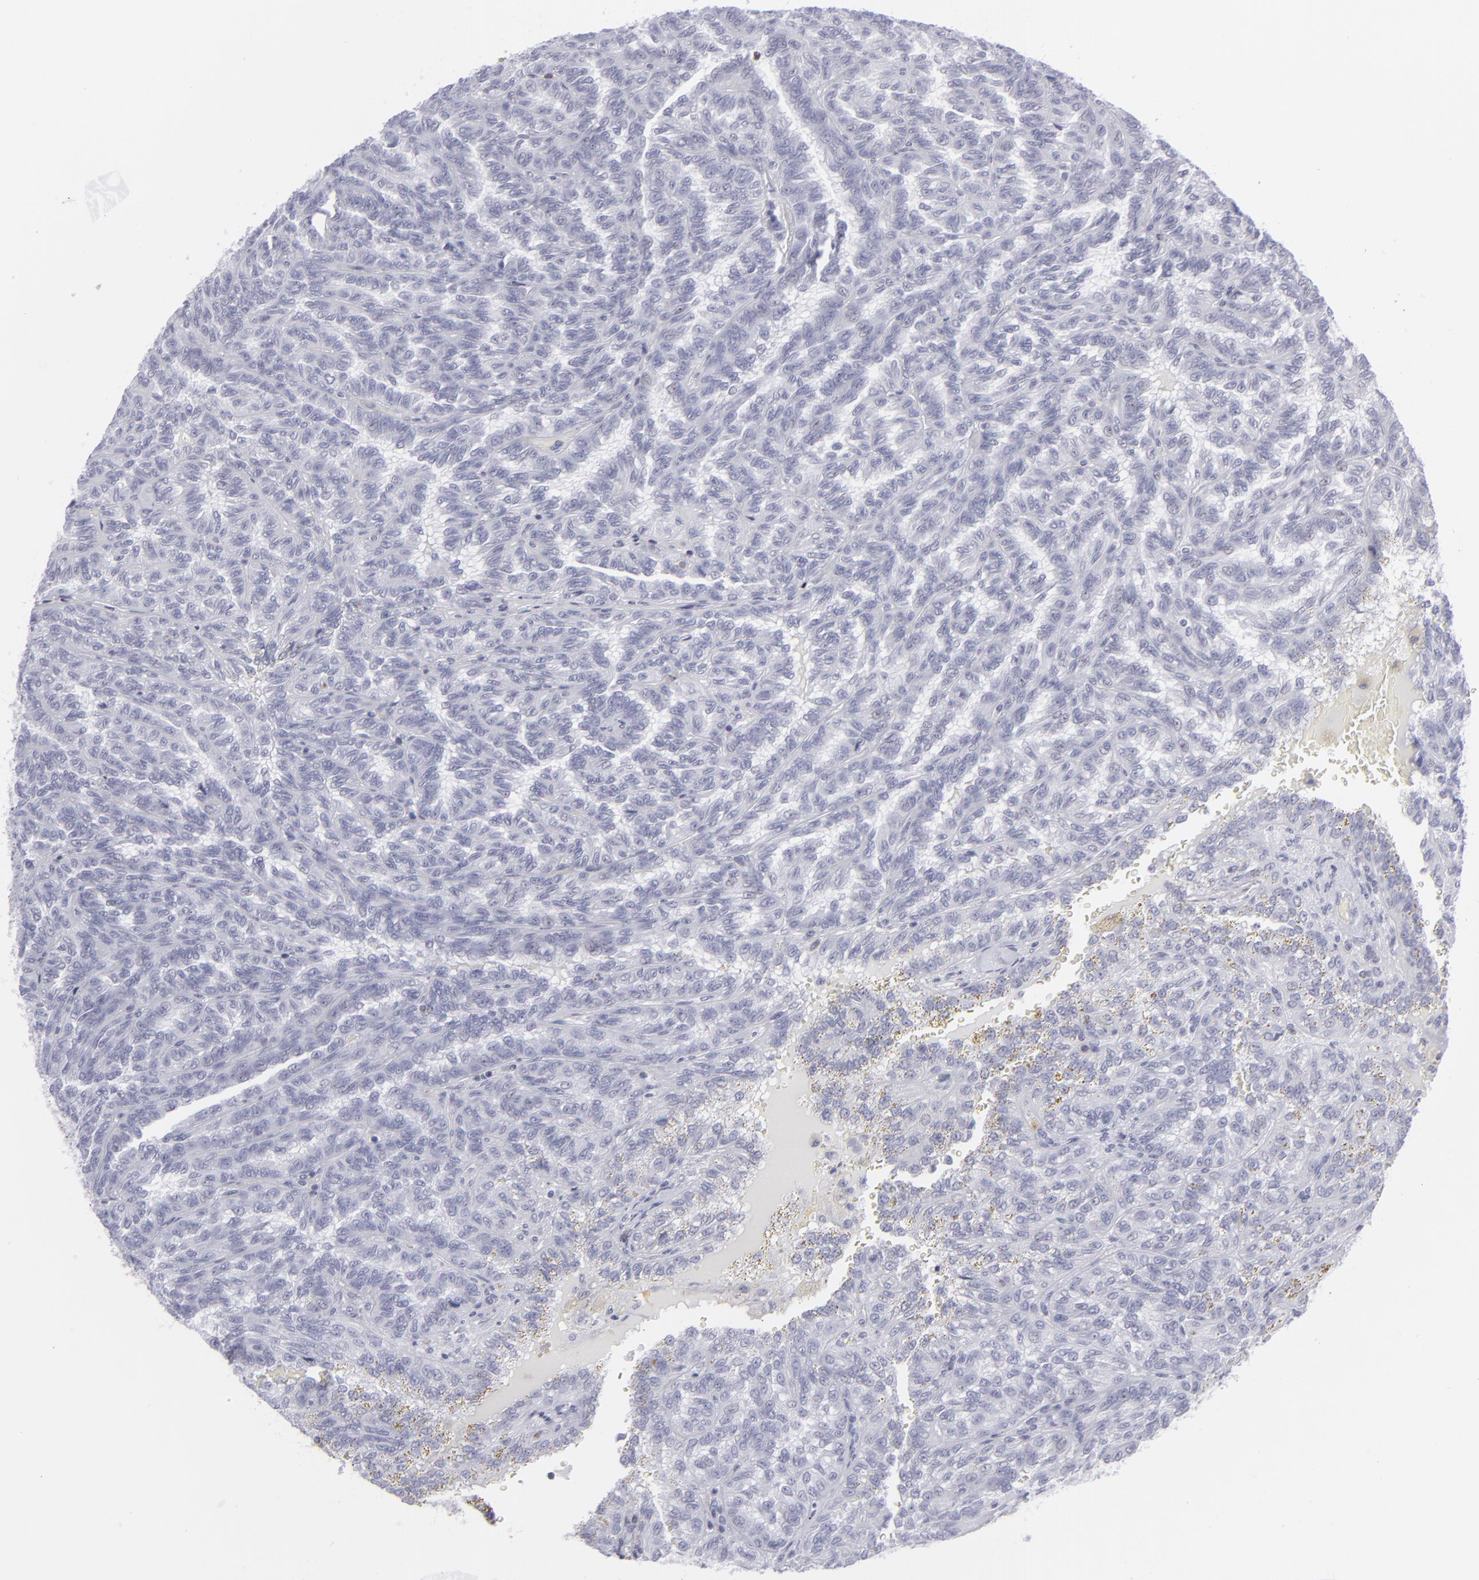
{"staining": {"intensity": "negative", "quantity": "none", "location": "none"}, "tissue": "renal cancer", "cell_type": "Tumor cells", "image_type": "cancer", "snomed": [{"axis": "morphology", "description": "Inflammation, NOS"}, {"axis": "morphology", "description": "Adenocarcinoma, NOS"}, {"axis": "topography", "description": "Kidney"}], "caption": "Adenocarcinoma (renal) stained for a protein using immunohistochemistry exhibits no staining tumor cells.", "gene": "CD7", "patient": {"sex": "male", "age": 68}}